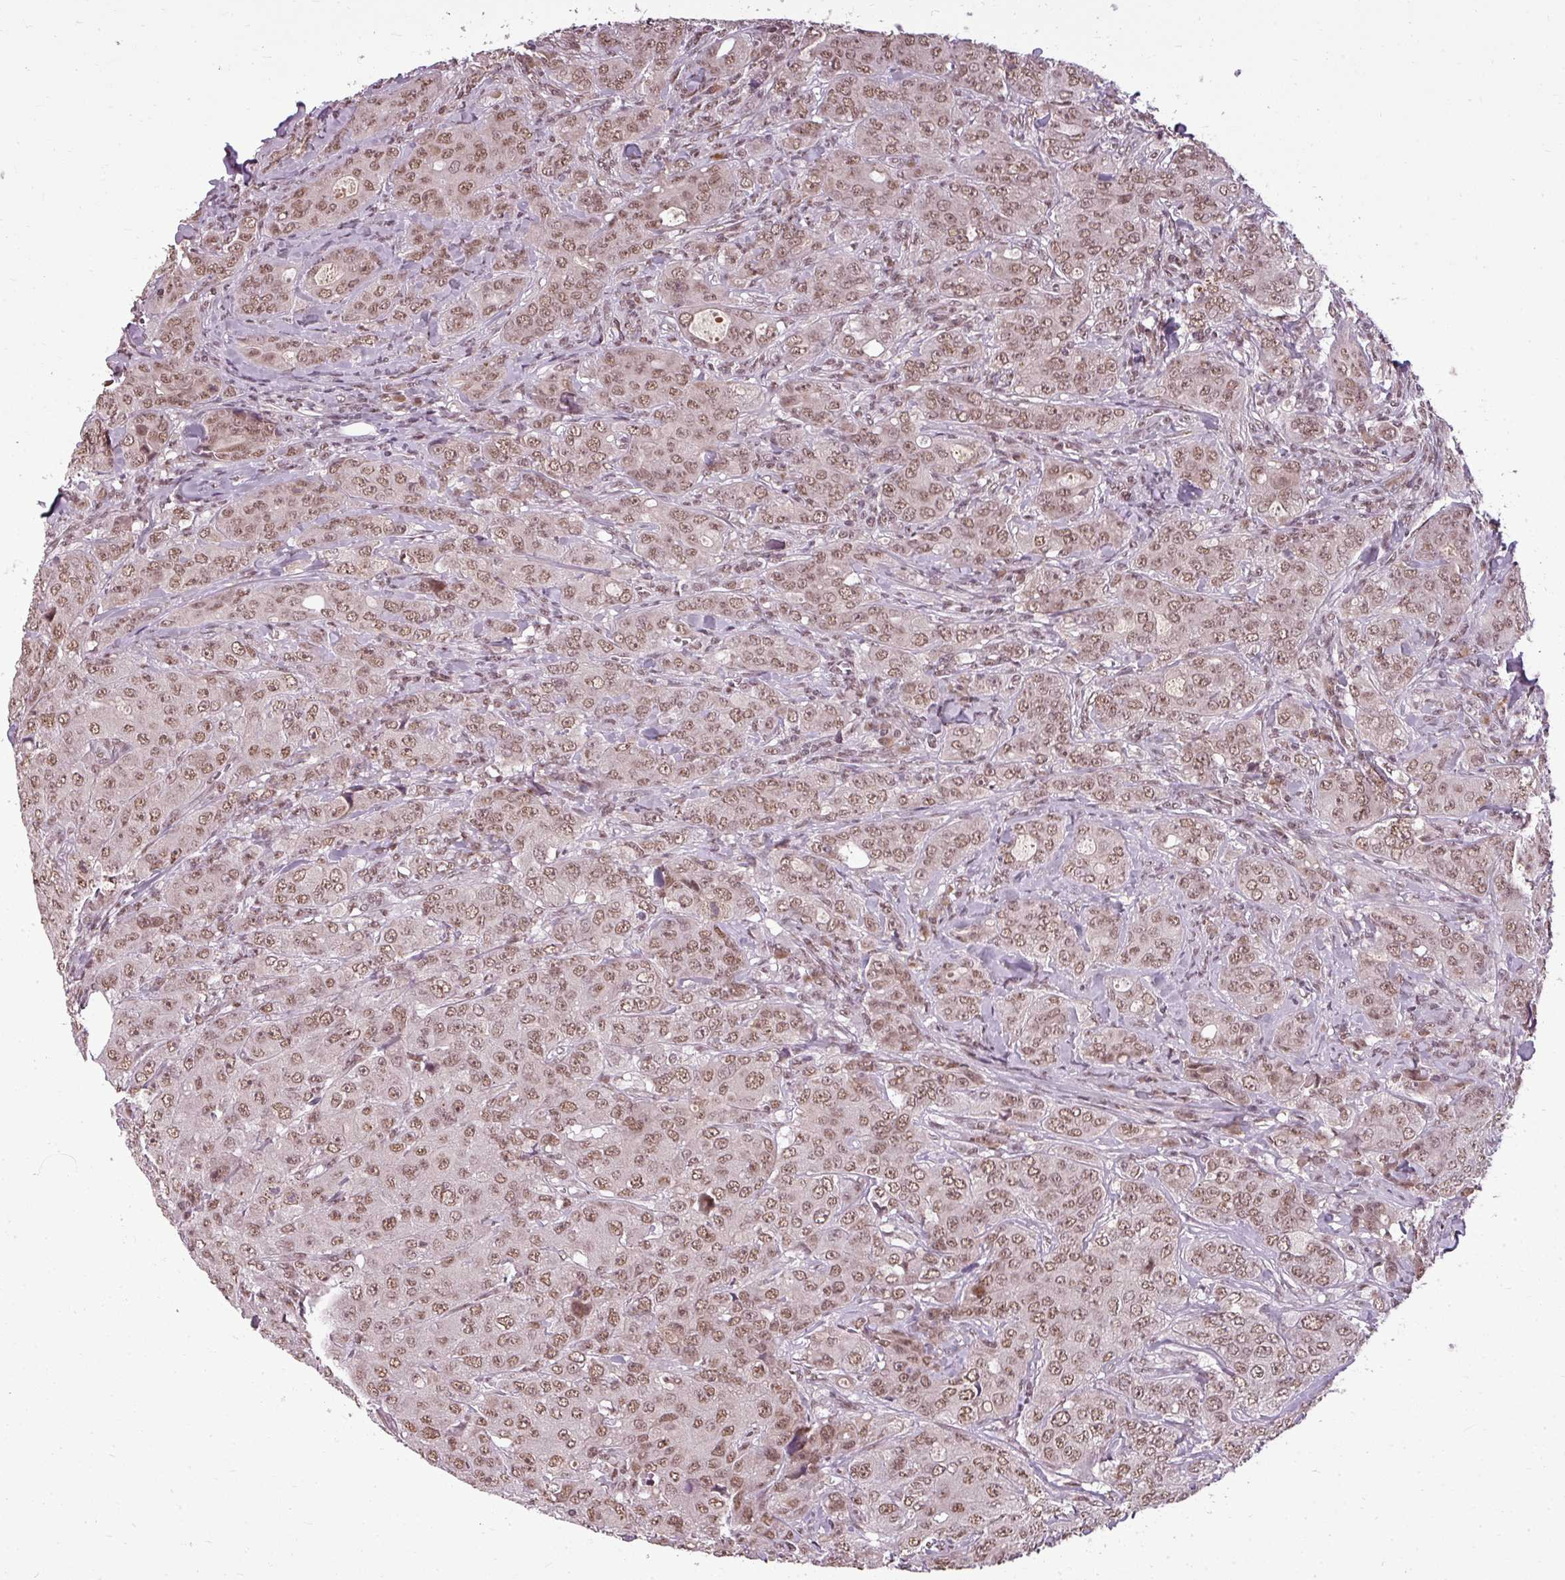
{"staining": {"intensity": "moderate", "quantity": ">75%", "location": "nuclear"}, "tissue": "breast cancer", "cell_type": "Tumor cells", "image_type": "cancer", "snomed": [{"axis": "morphology", "description": "Duct carcinoma"}, {"axis": "topography", "description": "Breast"}], "caption": "Immunohistochemical staining of human breast cancer (intraductal carcinoma) exhibits medium levels of moderate nuclear protein positivity in about >75% of tumor cells.", "gene": "BCAS3", "patient": {"sex": "female", "age": 43}}